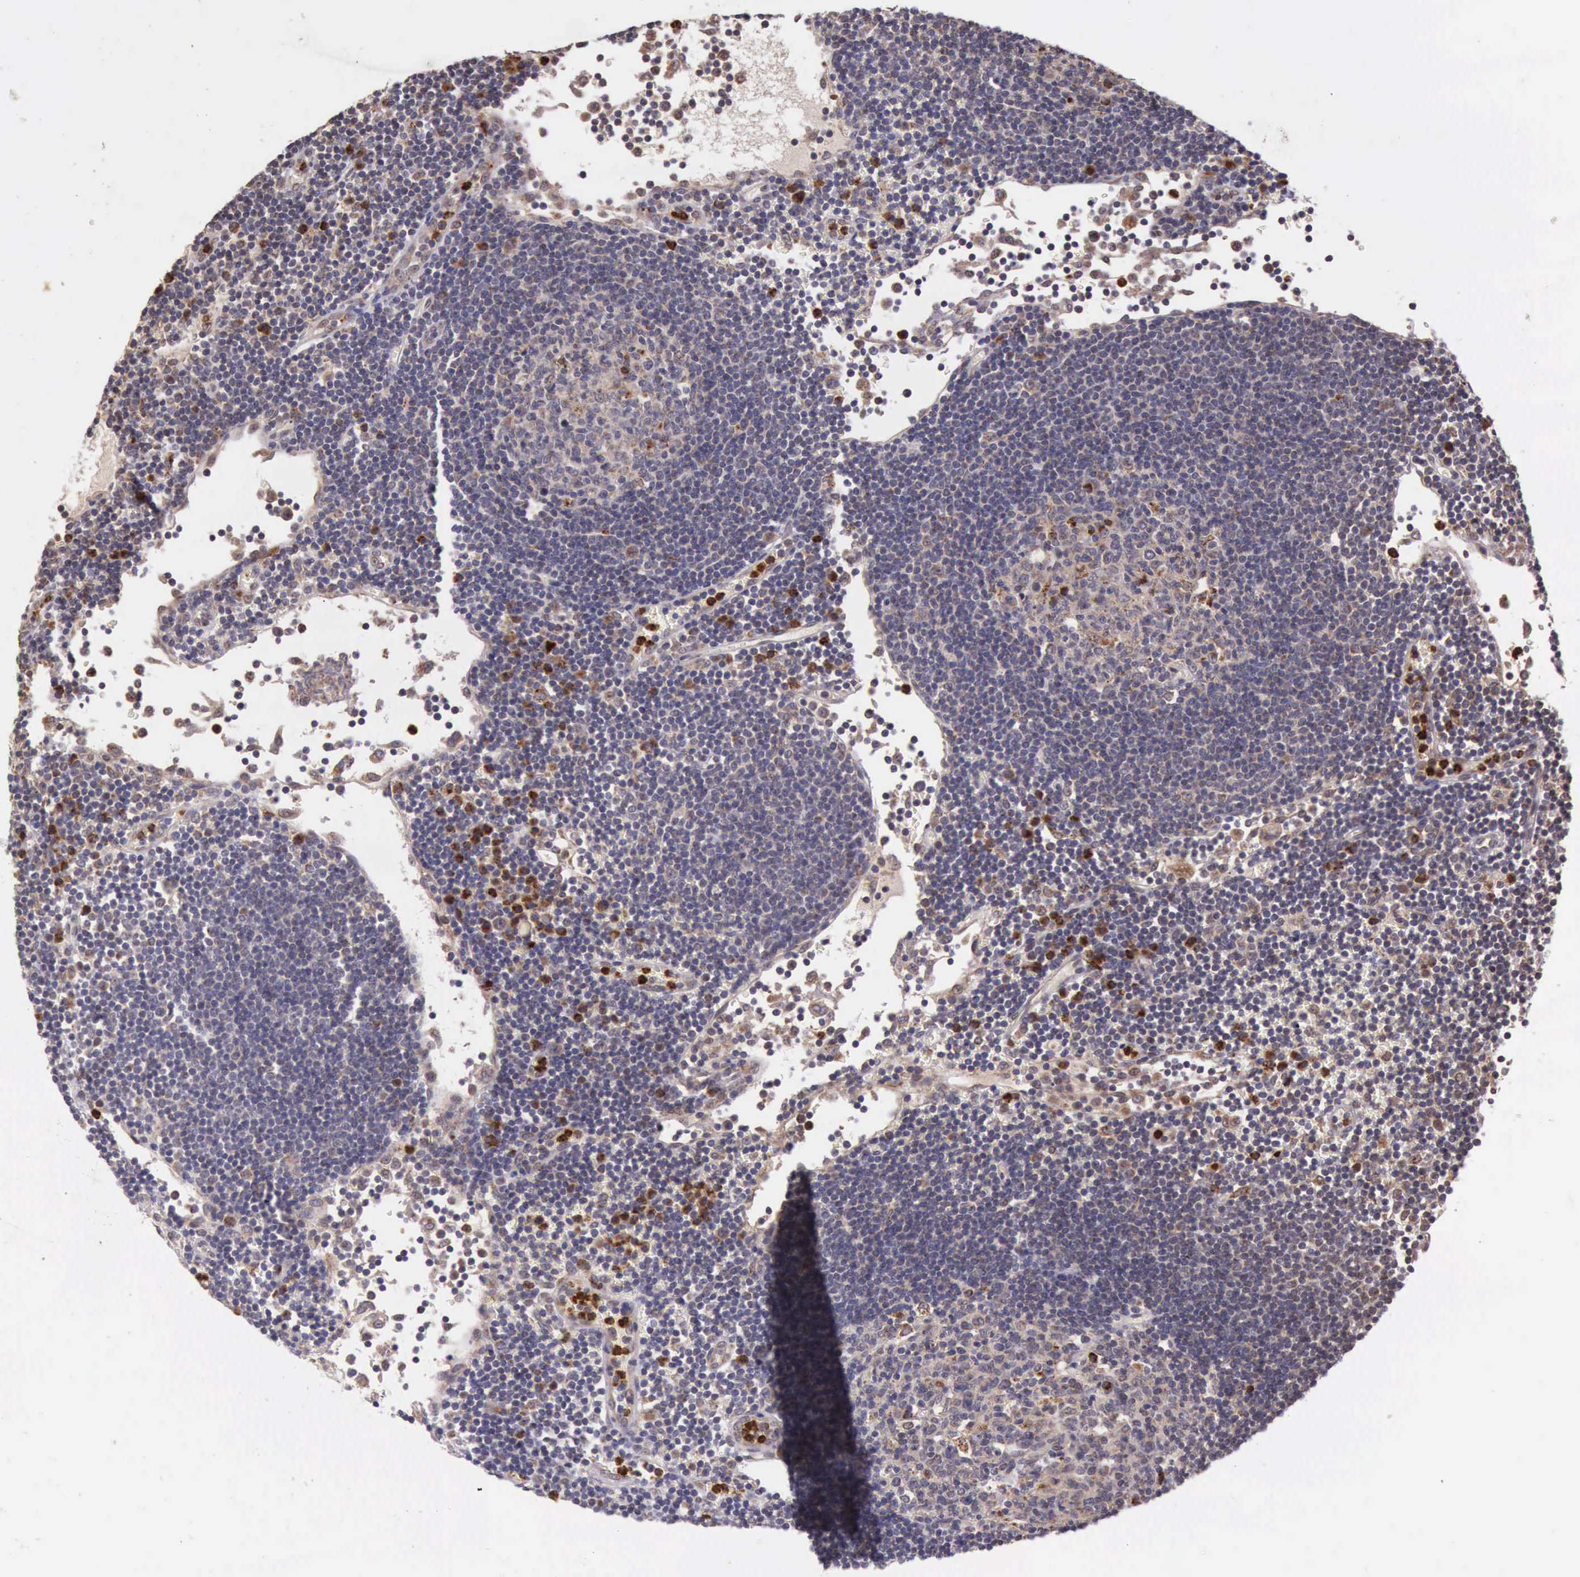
{"staining": {"intensity": "moderate", "quantity": ">75%", "location": "cytoplasmic/membranous"}, "tissue": "lymph node", "cell_type": "Germinal center cells", "image_type": "normal", "snomed": [{"axis": "morphology", "description": "Normal tissue, NOS"}, {"axis": "topography", "description": "Lymph node"}], "caption": "A medium amount of moderate cytoplasmic/membranous positivity is identified in approximately >75% of germinal center cells in unremarkable lymph node.", "gene": "ARMCX3", "patient": {"sex": "male", "age": 54}}